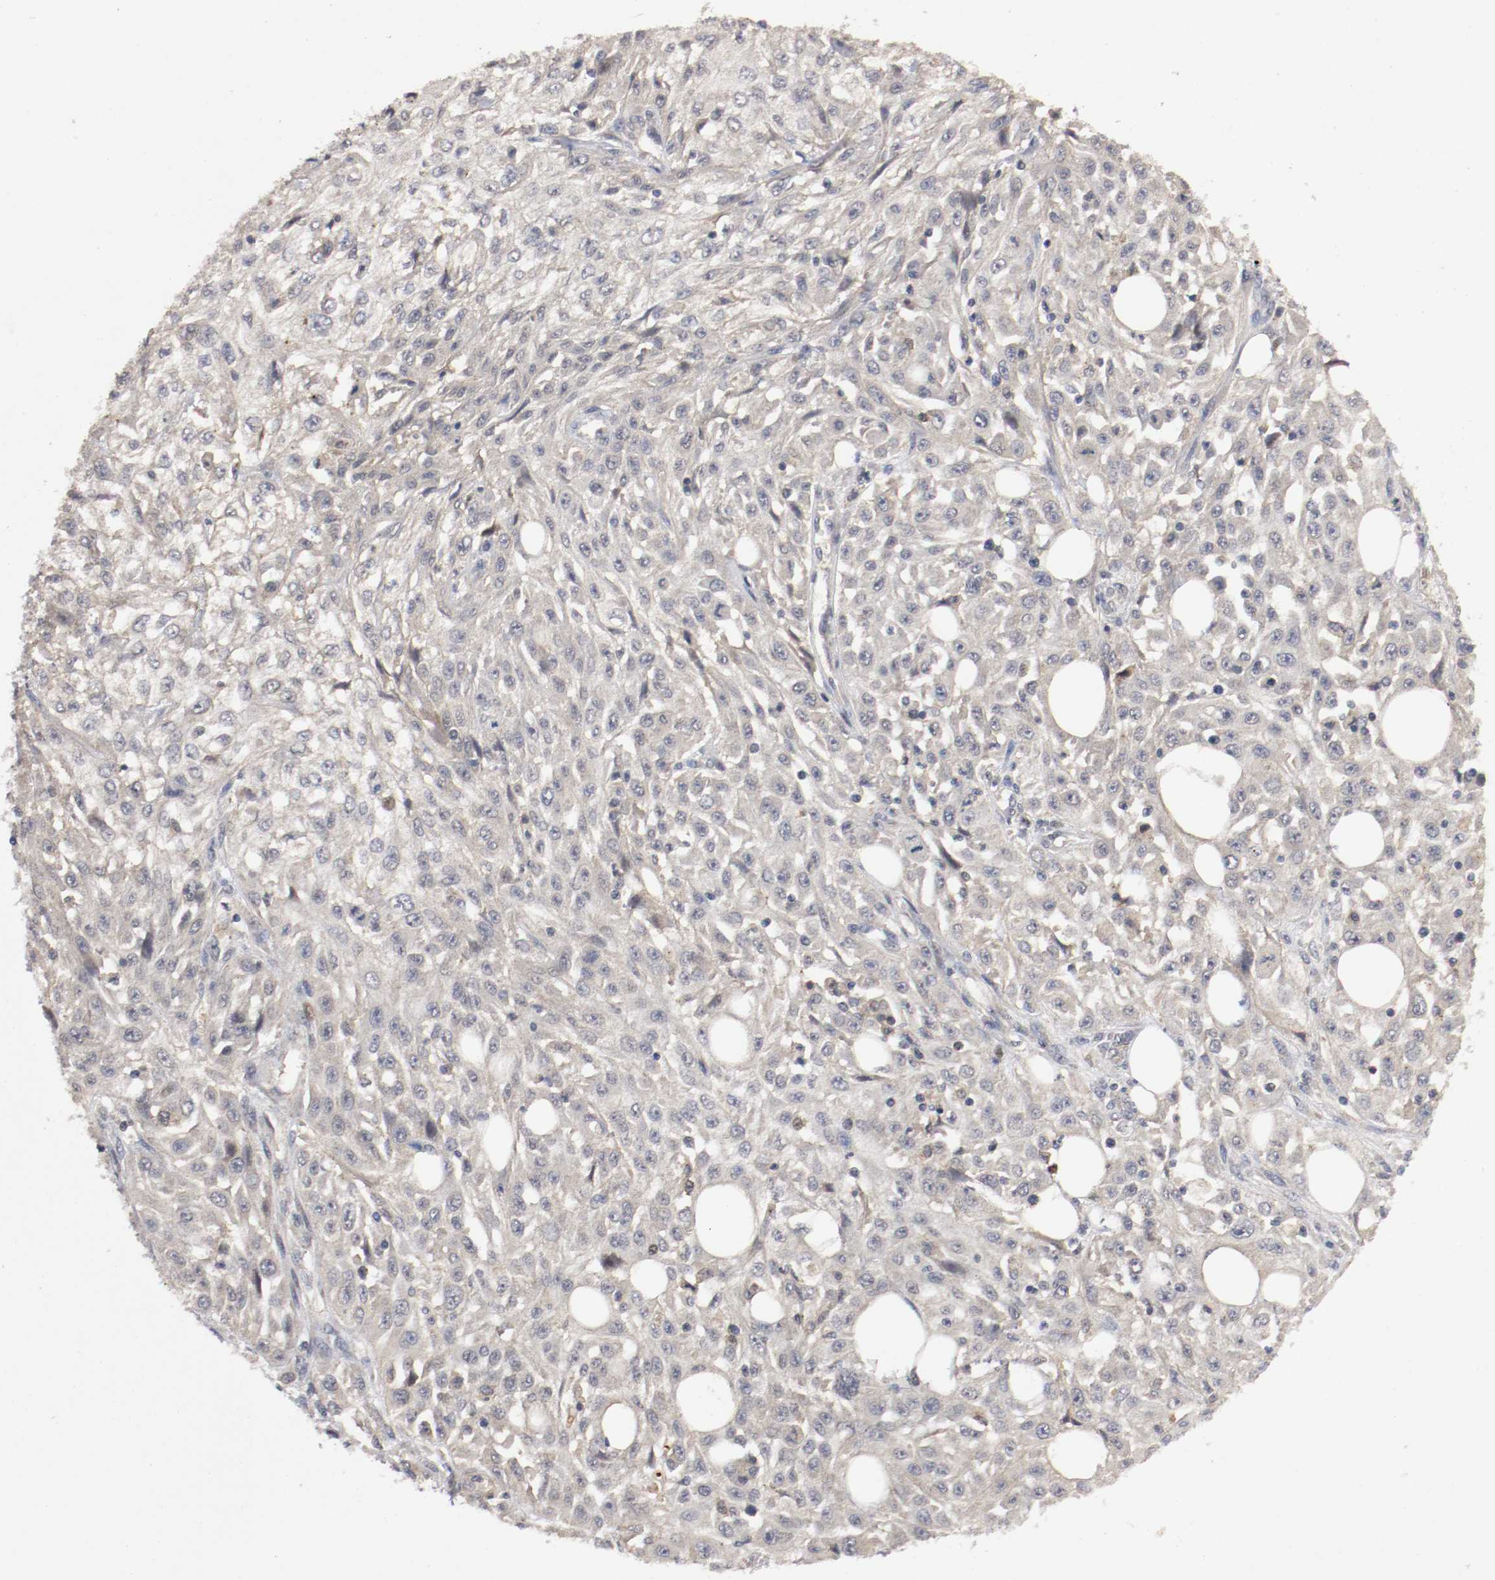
{"staining": {"intensity": "negative", "quantity": "none", "location": "none"}, "tissue": "skin cancer", "cell_type": "Tumor cells", "image_type": "cancer", "snomed": [{"axis": "morphology", "description": "Squamous cell carcinoma, NOS"}, {"axis": "topography", "description": "Skin"}], "caption": "Immunohistochemistry image of skin cancer stained for a protein (brown), which displays no staining in tumor cells.", "gene": "TNFRSF1B", "patient": {"sex": "male", "age": 75}}